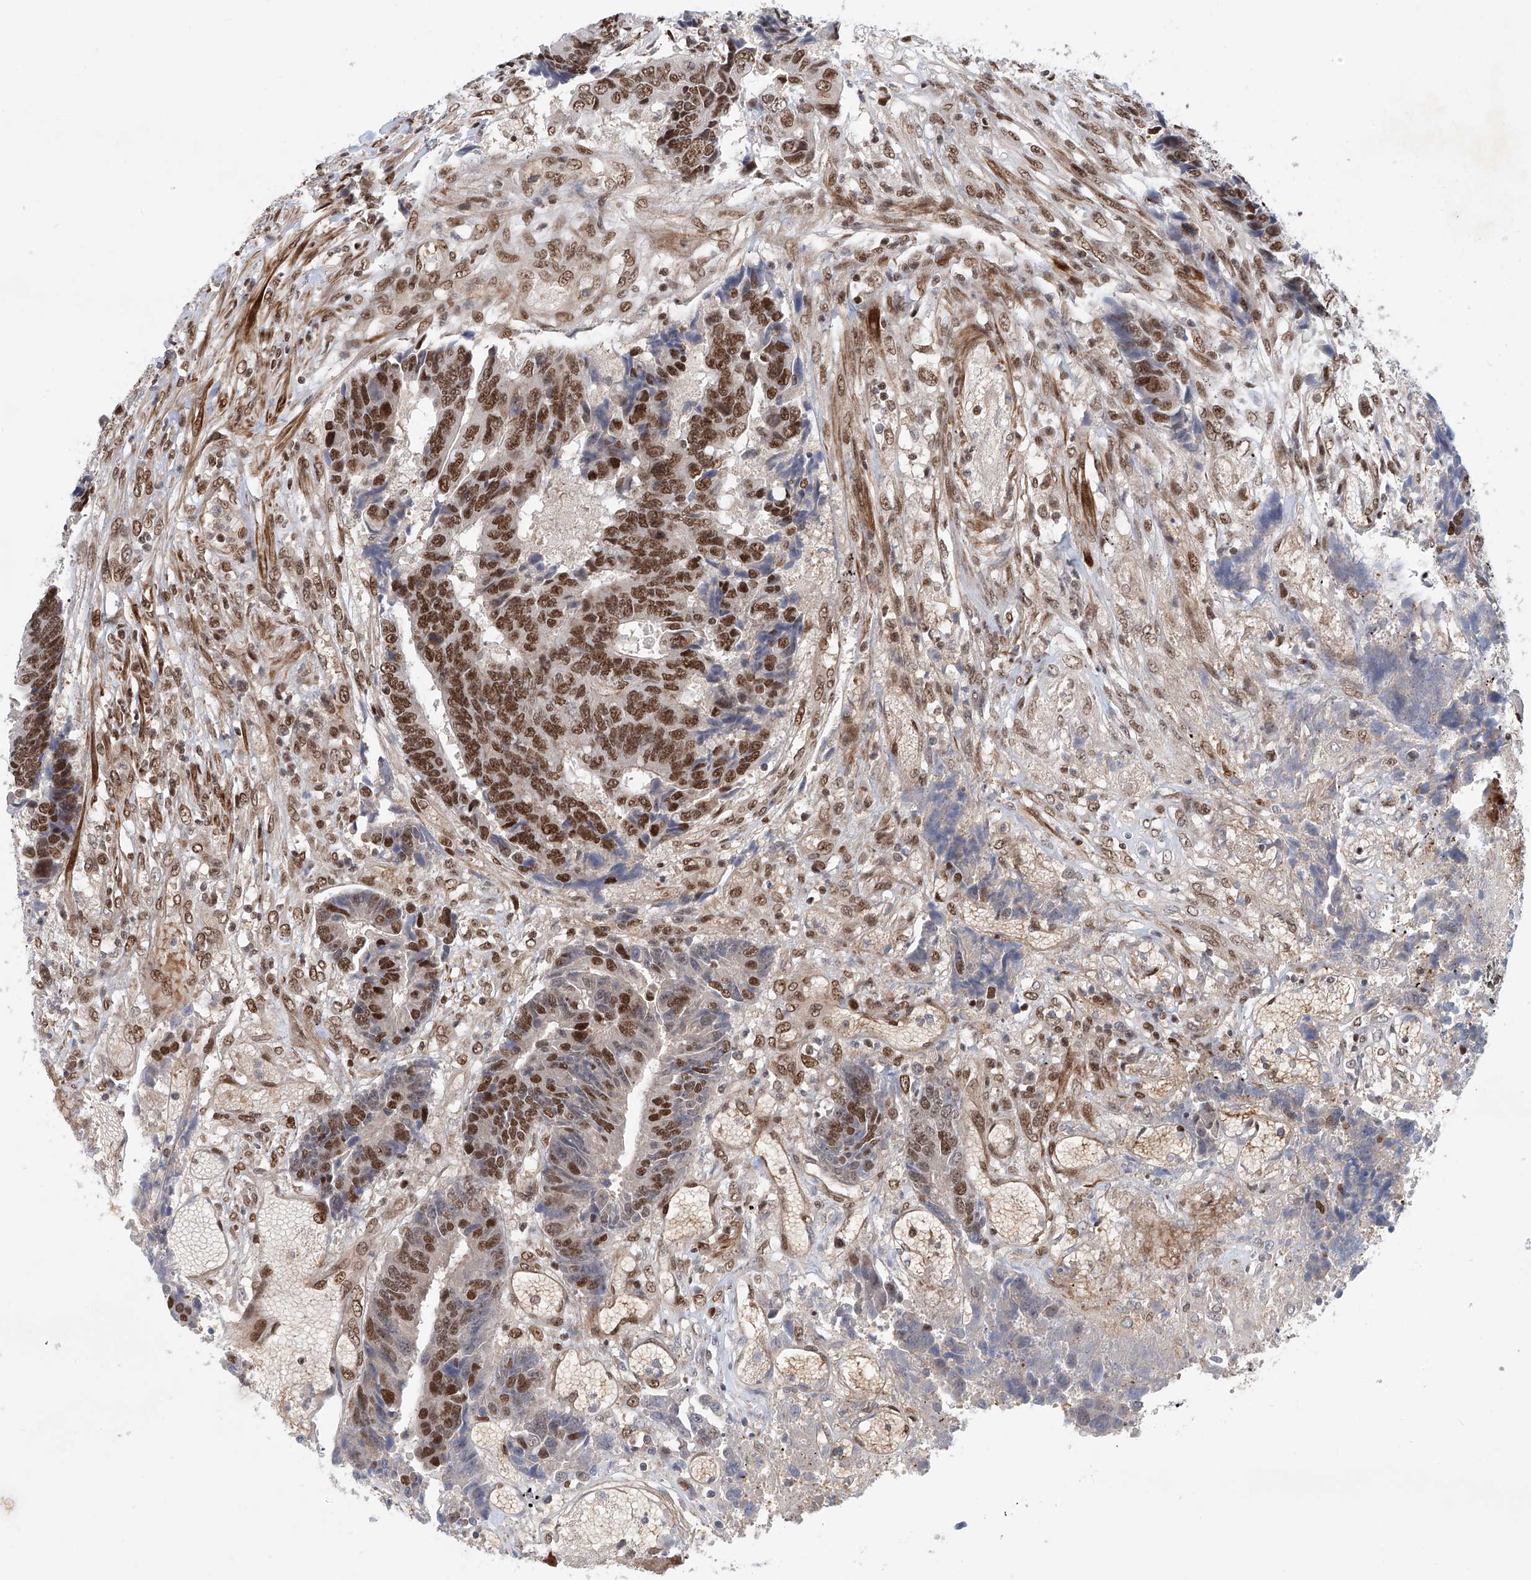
{"staining": {"intensity": "strong", "quantity": ">75%", "location": "nuclear"}, "tissue": "colorectal cancer", "cell_type": "Tumor cells", "image_type": "cancer", "snomed": [{"axis": "morphology", "description": "Adenocarcinoma, NOS"}, {"axis": "topography", "description": "Rectum"}], "caption": "Adenocarcinoma (colorectal) stained for a protein (brown) displays strong nuclear positive positivity in about >75% of tumor cells.", "gene": "ZNF470", "patient": {"sex": "male", "age": 84}}